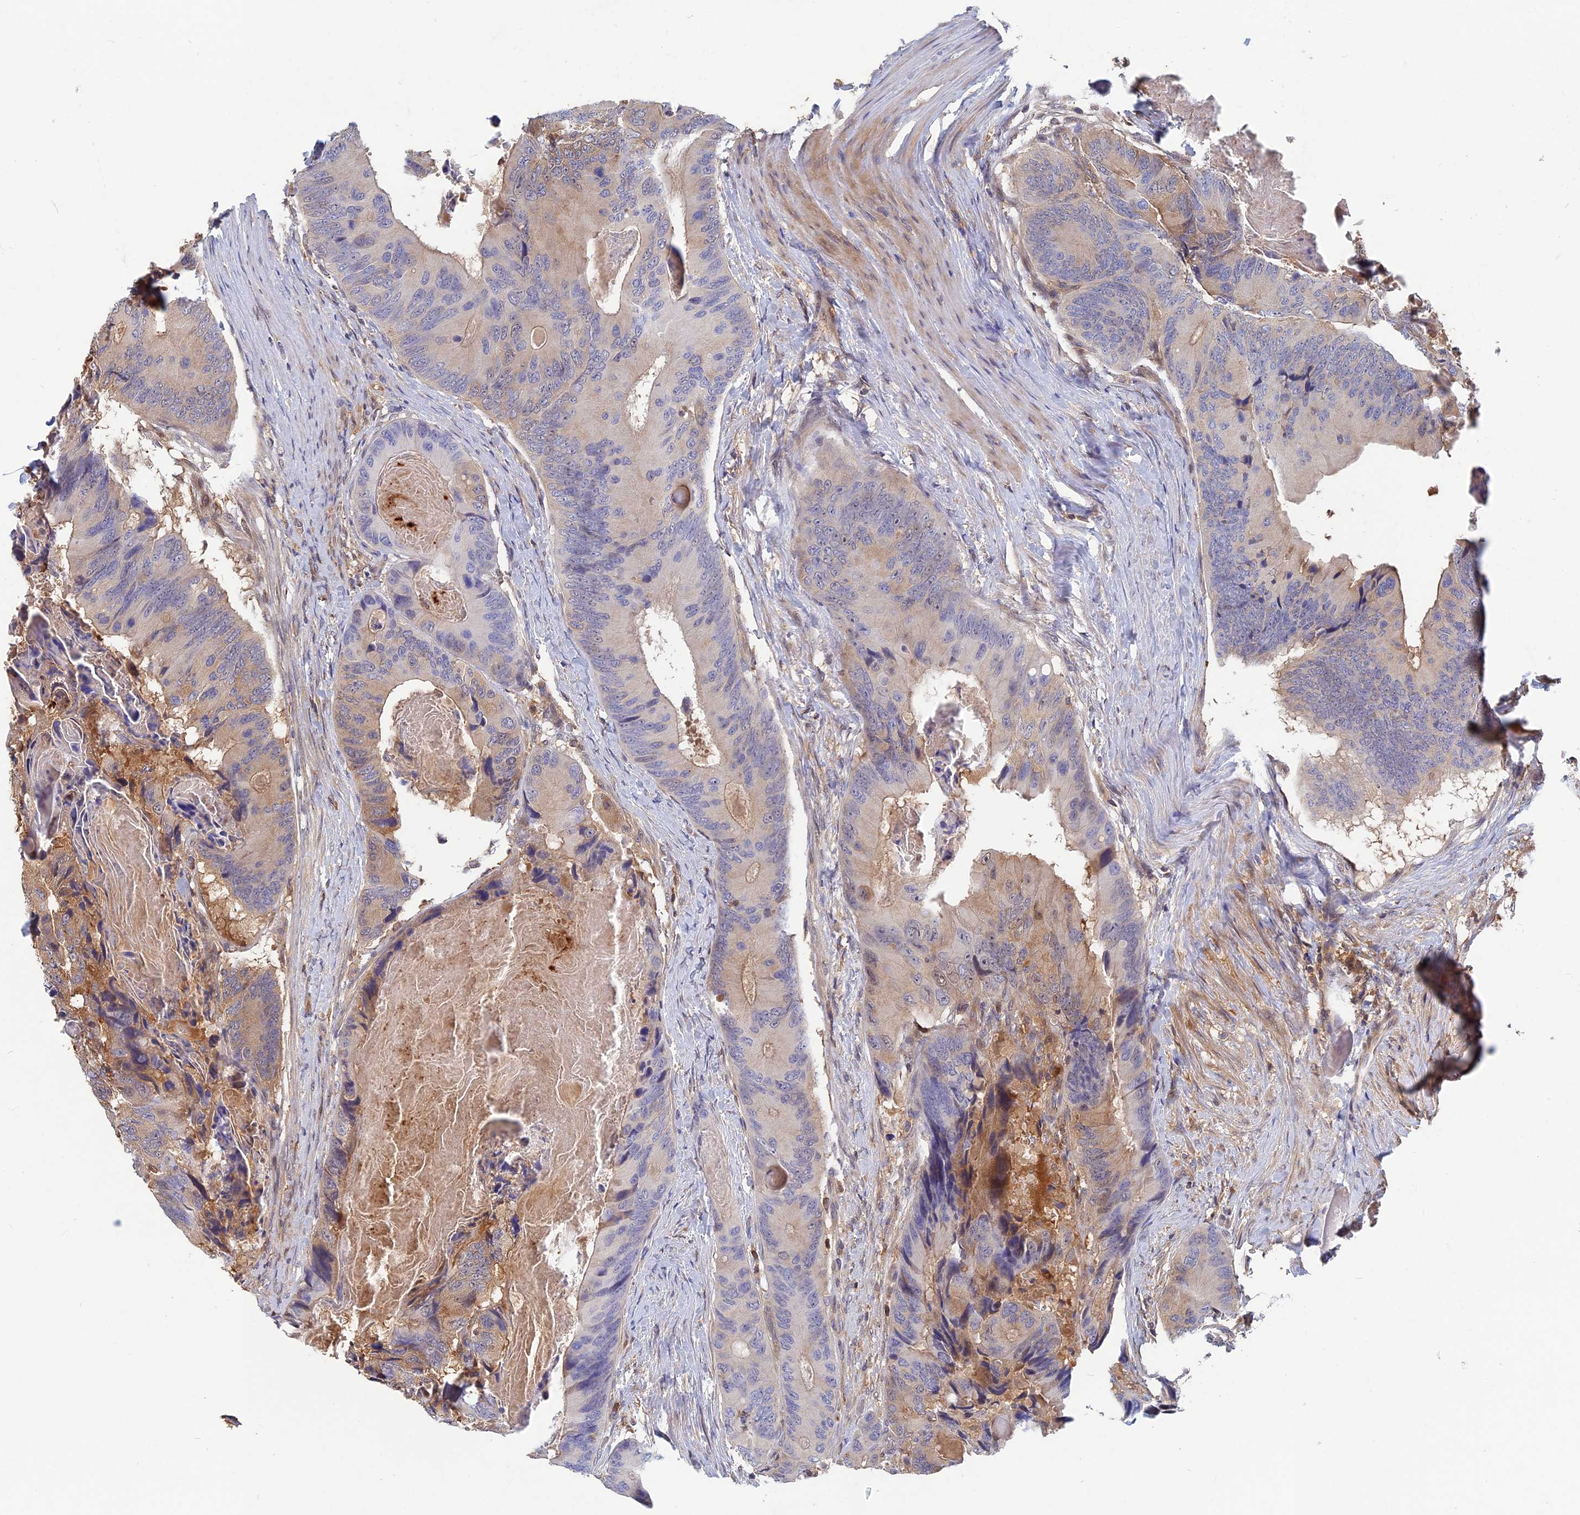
{"staining": {"intensity": "weak", "quantity": "<25%", "location": "cytoplasmic/membranous"}, "tissue": "colorectal cancer", "cell_type": "Tumor cells", "image_type": "cancer", "snomed": [{"axis": "morphology", "description": "Adenocarcinoma, NOS"}, {"axis": "topography", "description": "Colon"}], "caption": "An image of human colorectal adenocarcinoma is negative for staining in tumor cells. The staining is performed using DAB brown chromogen with nuclei counter-stained in using hematoxylin.", "gene": "BLVRA", "patient": {"sex": "male", "age": 84}}